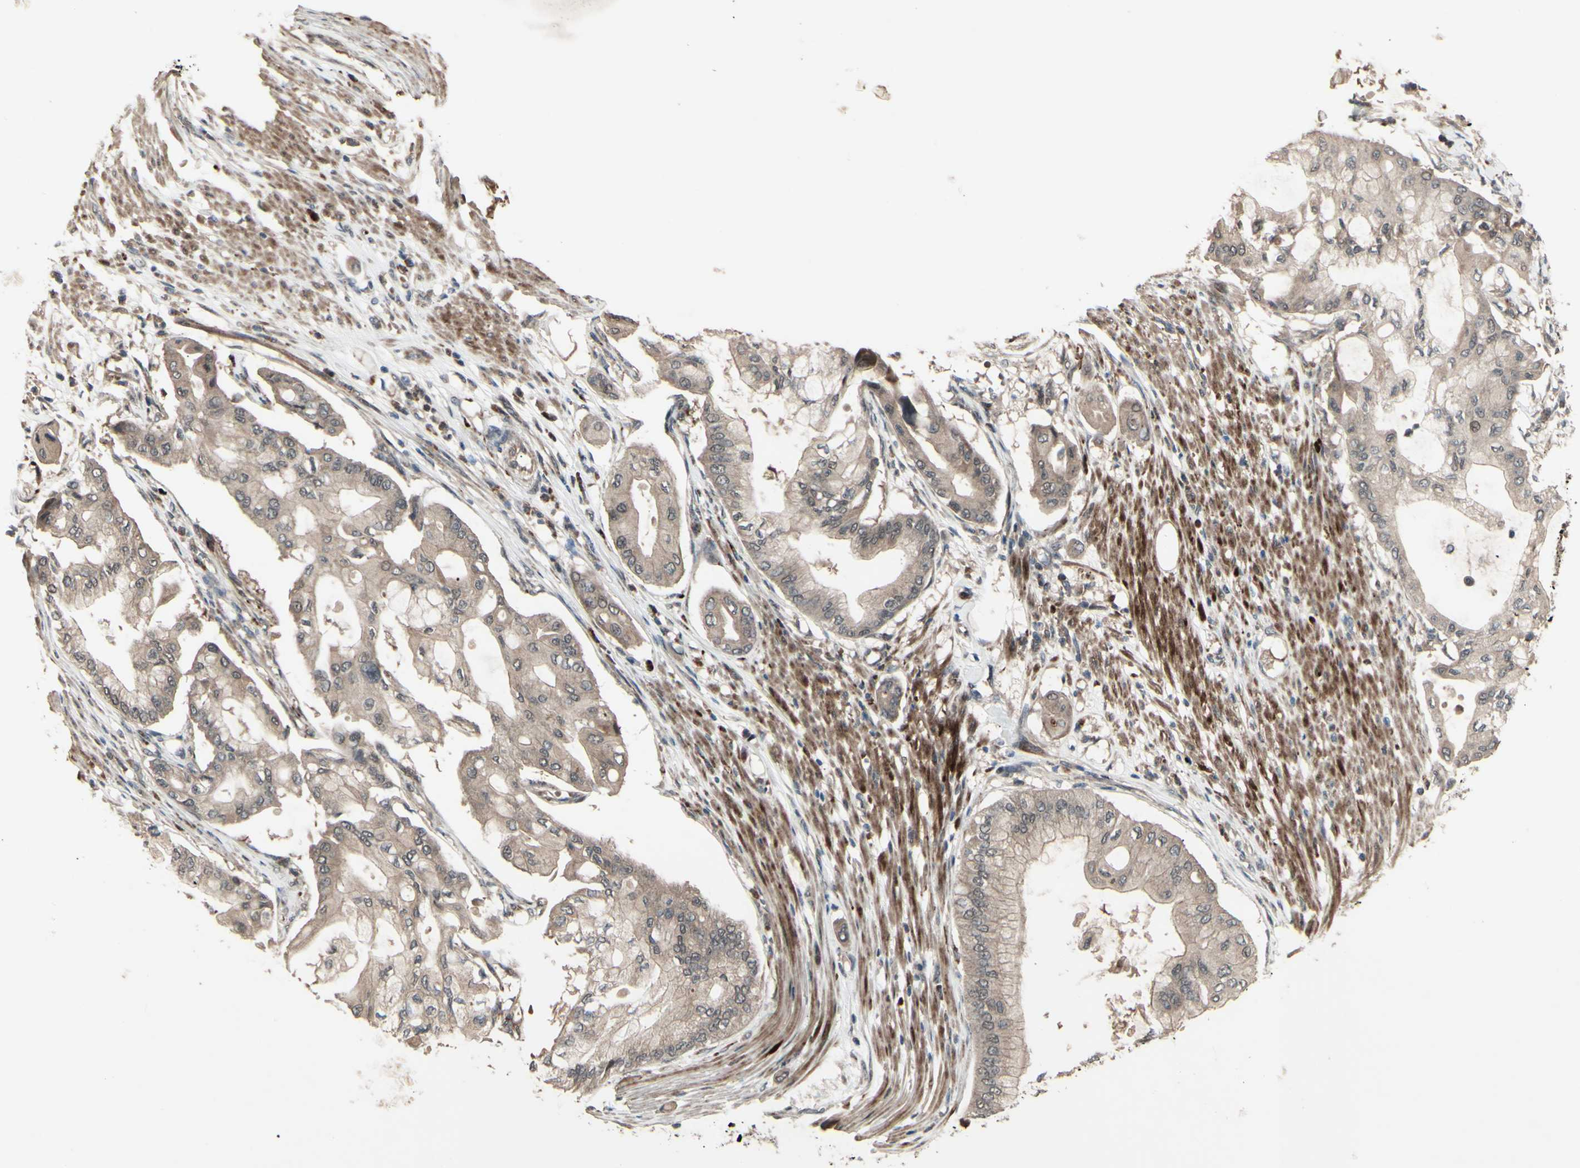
{"staining": {"intensity": "strong", "quantity": ">75%", "location": "cytoplasmic/membranous,nuclear"}, "tissue": "pancreatic cancer", "cell_type": "Tumor cells", "image_type": "cancer", "snomed": [{"axis": "morphology", "description": "Adenocarcinoma, NOS"}, {"axis": "morphology", "description": "Adenocarcinoma, metastatic, NOS"}, {"axis": "topography", "description": "Lymph node"}, {"axis": "topography", "description": "Pancreas"}, {"axis": "topography", "description": "Duodenum"}], "caption": "Pancreatic cancer tissue reveals strong cytoplasmic/membranous and nuclear expression in about >75% of tumor cells", "gene": "MLF2", "patient": {"sex": "female", "age": 64}}